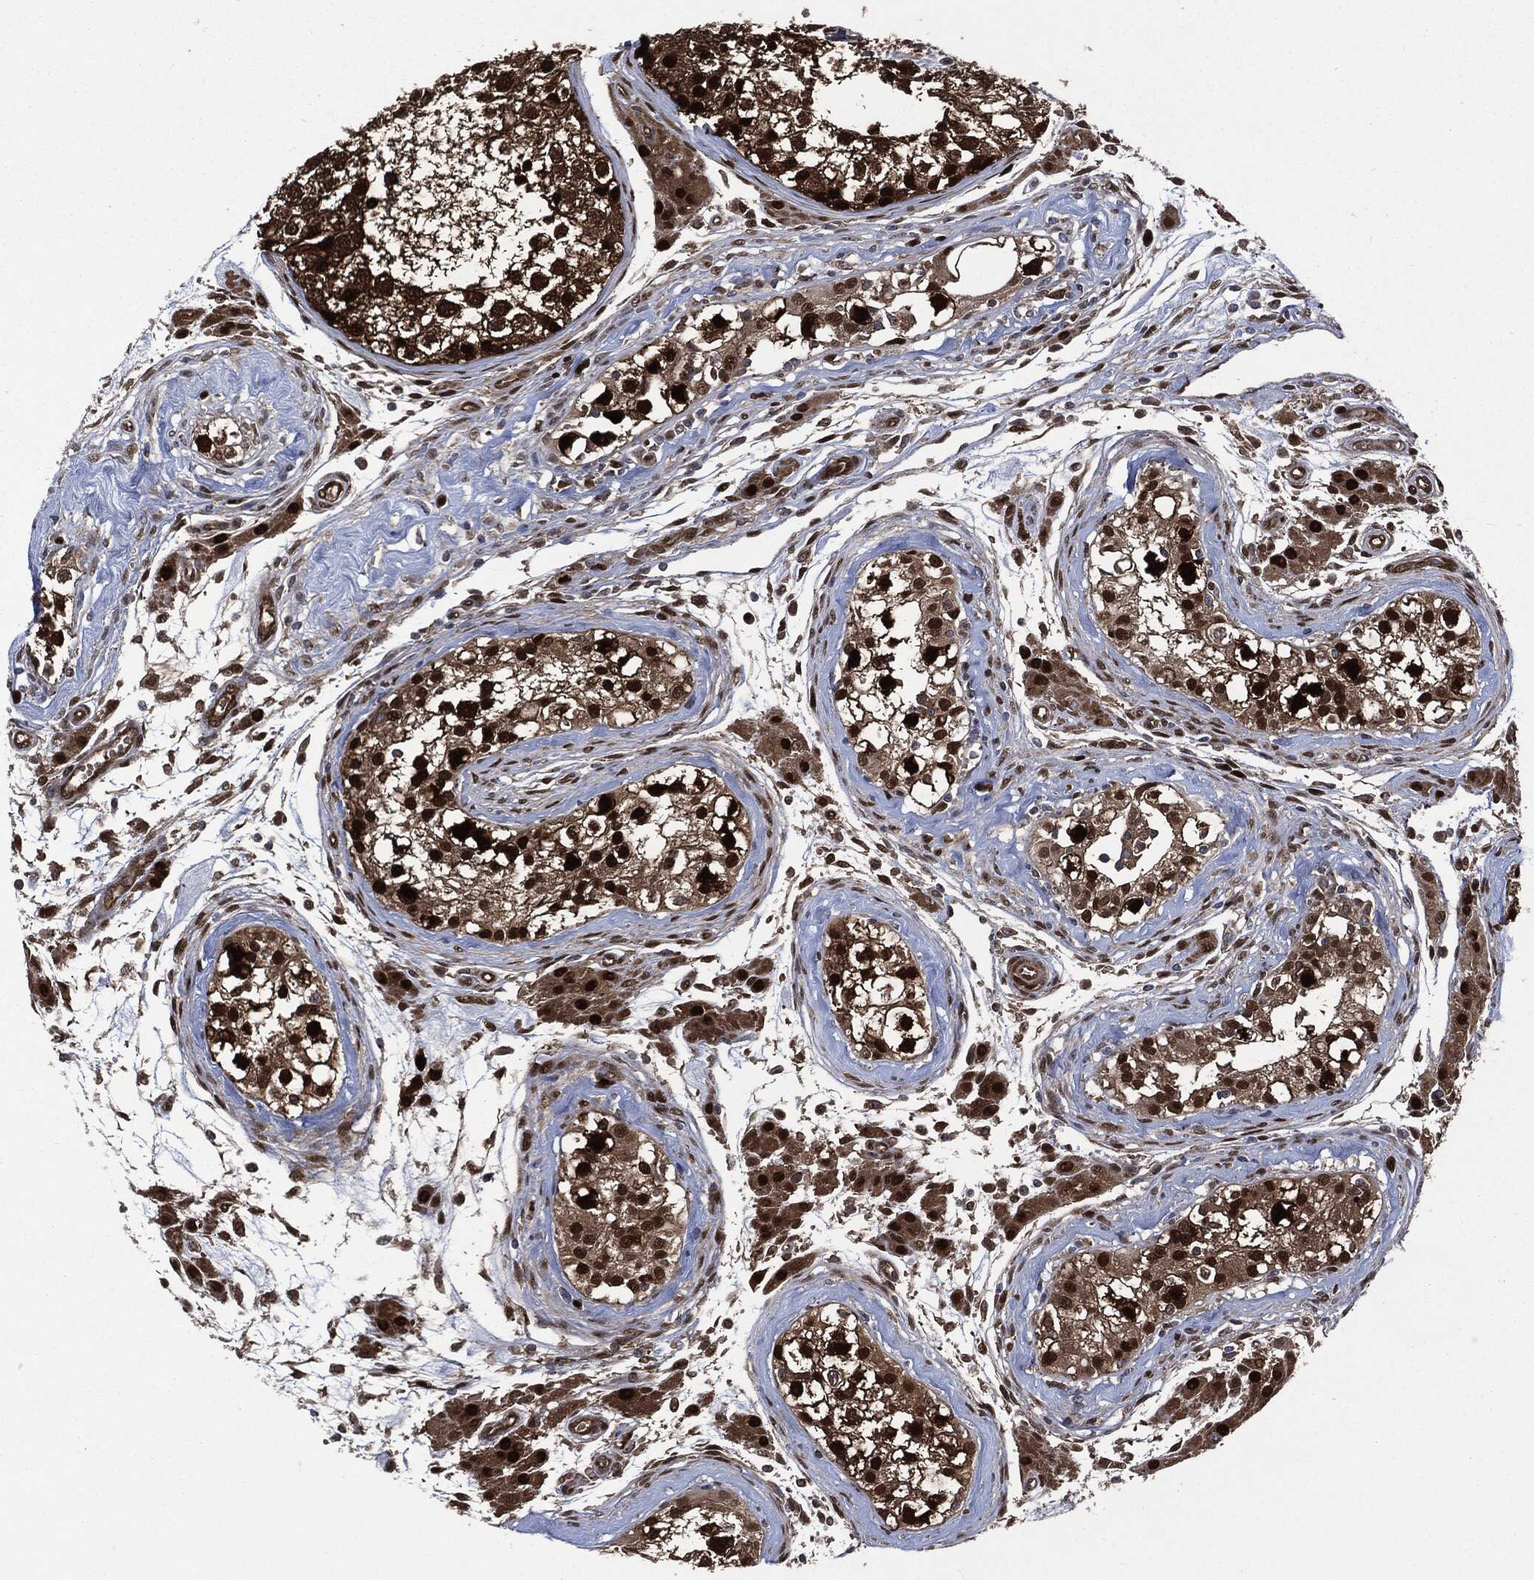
{"staining": {"intensity": "strong", "quantity": ">75%", "location": "cytoplasmic/membranous,nuclear"}, "tissue": "testis cancer", "cell_type": "Tumor cells", "image_type": "cancer", "snomed": [{"axis": "morphology", "description": "Seminoma, NOS"}, {"axis": "morphology", "description": "Carcinoma, Embryonal, NOS"}, {"axis": "topography", "description": "Testis"}], "caption": "Immunohistochemical staining of testis cancer reveals high levels of strong cytoplasmic/membranous and nuclear expression in about >75% of tumor cells.", "gene": "DCTN1", "patient": {"sex": "male", "age": 22}}